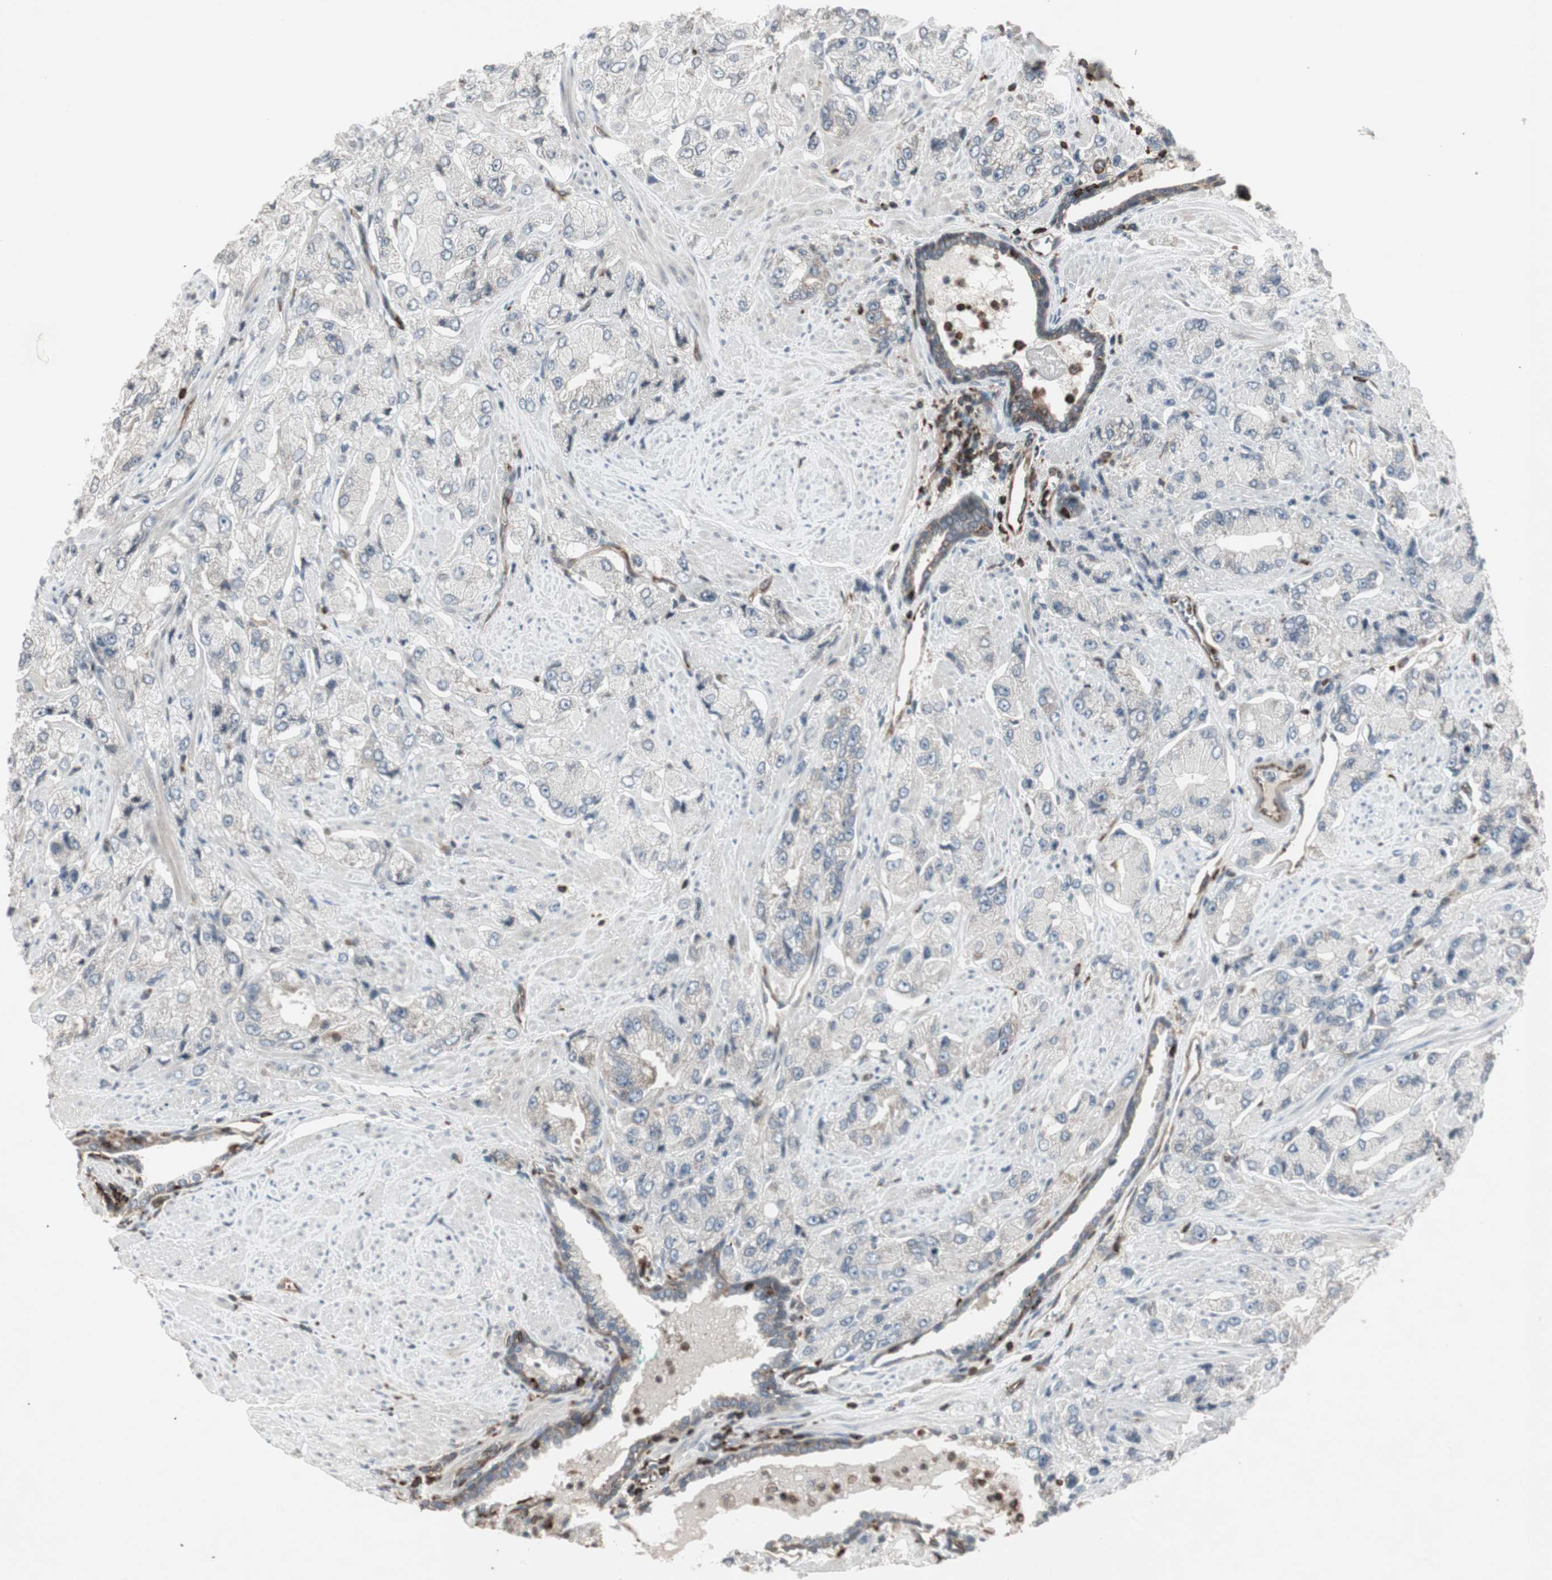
{"staining": {"intensity": "negative", "quantity": "none", "location": "none"}, "tissue": "prostate cancer", "cell_type": "Tumor cells", "image_type": "cancer", "snomed": [{"axis": "morphology", "description": "Adenocarcinoma, High grade"}, {"axis": "topography", "description": "Prostate"}], "caption": "DAB immunohistochemical staining of prostate adenocarcinoma (high-grade) demonstrates no significant expression in tumor cells.", "gene": "ARHGEF1", "patient": {"sex": "male", "age": 58}}